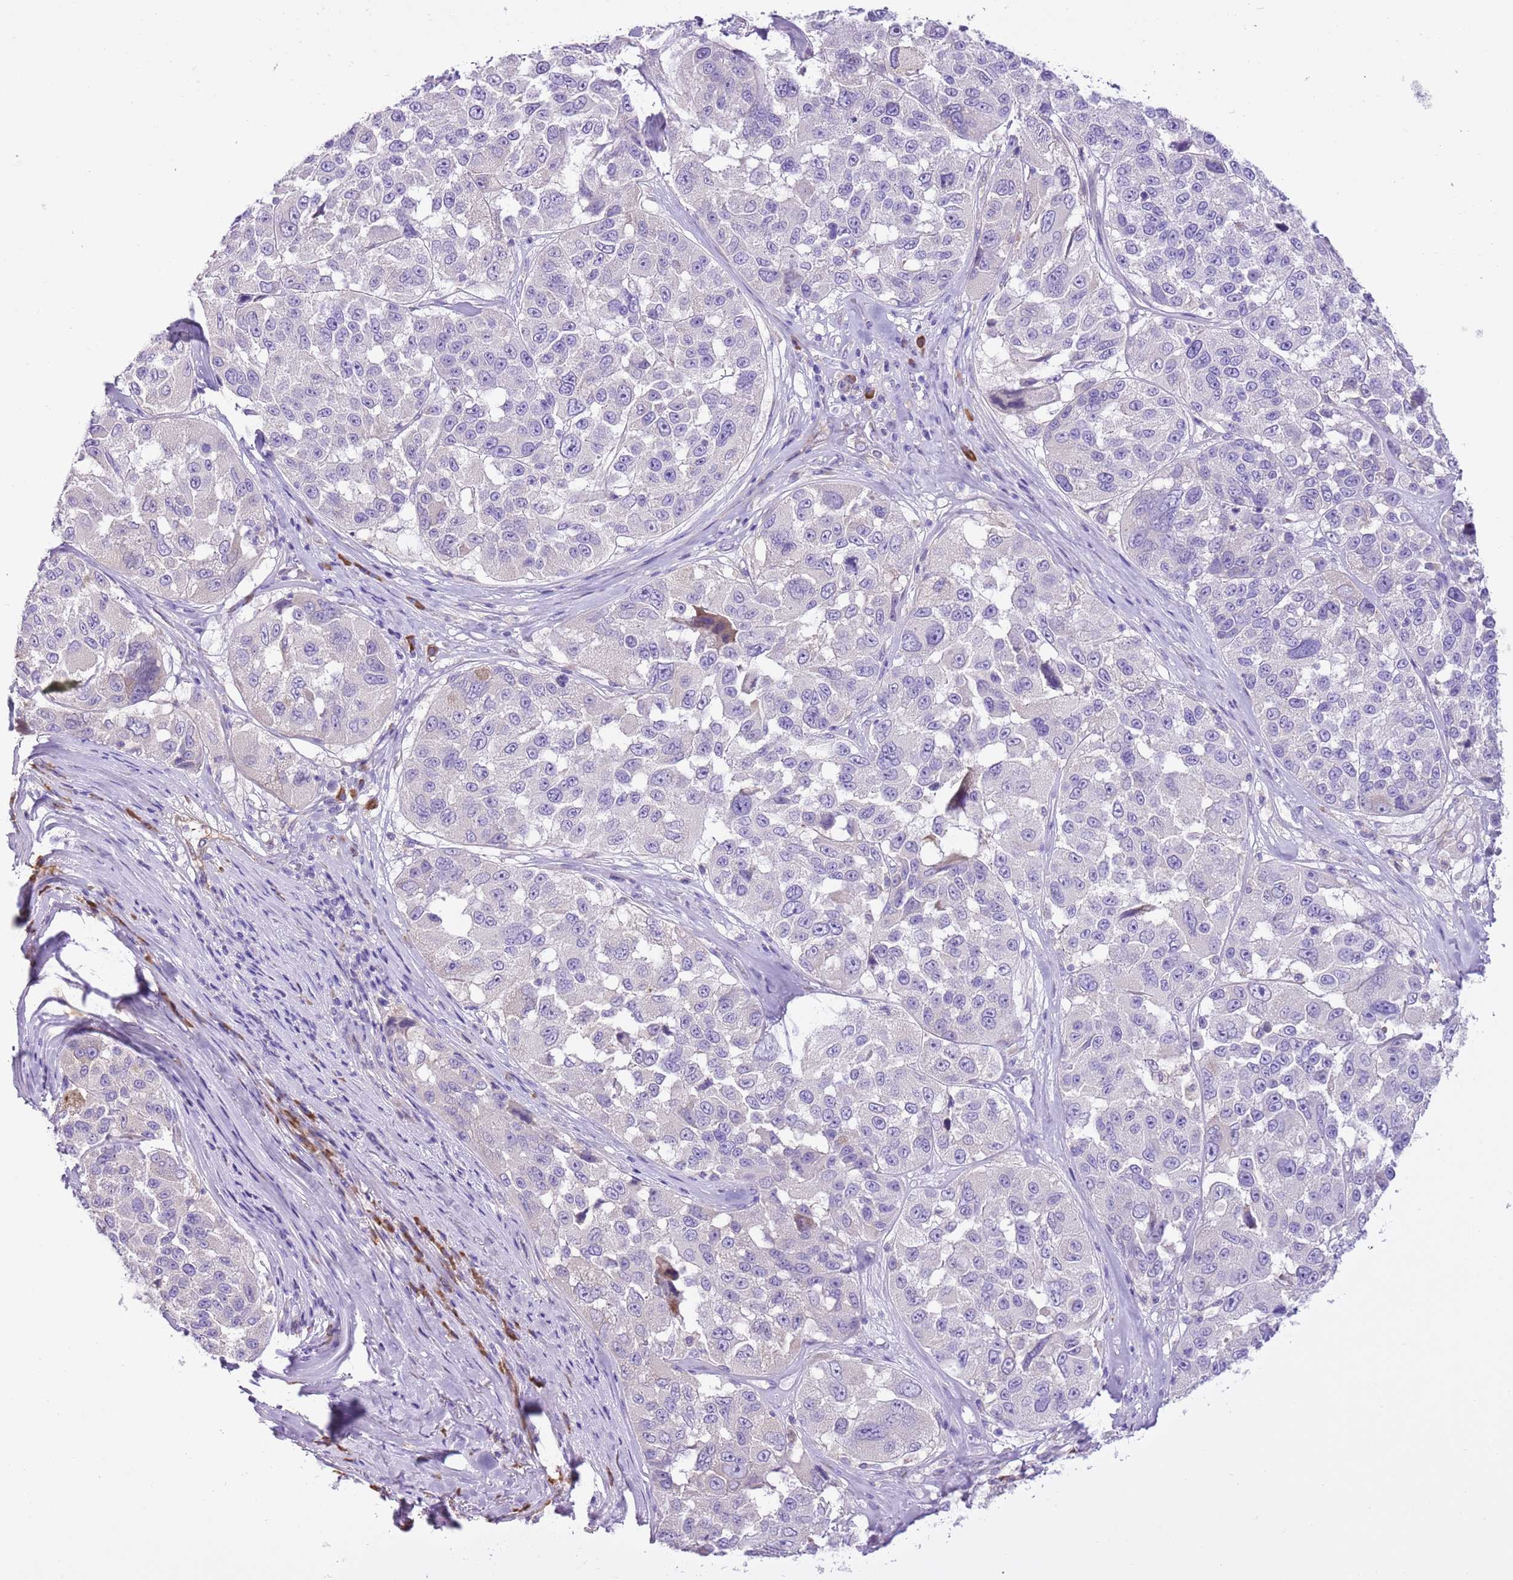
{"staining": {"intensity": "negative", "quantity": "none", "location": "none"}, "tissue": "melanoma", "cell_type": "Tumor cells", "image_type": "cancer", "snomed": [{"axis": "morphology", "description": "Malignant melanoma, NOS"}, {"axis": "topography", "description": "Skin"}], "caption": "Tumor cells show no significant positivity in malignant melanoma.", "gene": "AAR2", "patient": {"sex": "female", "age": 66}}